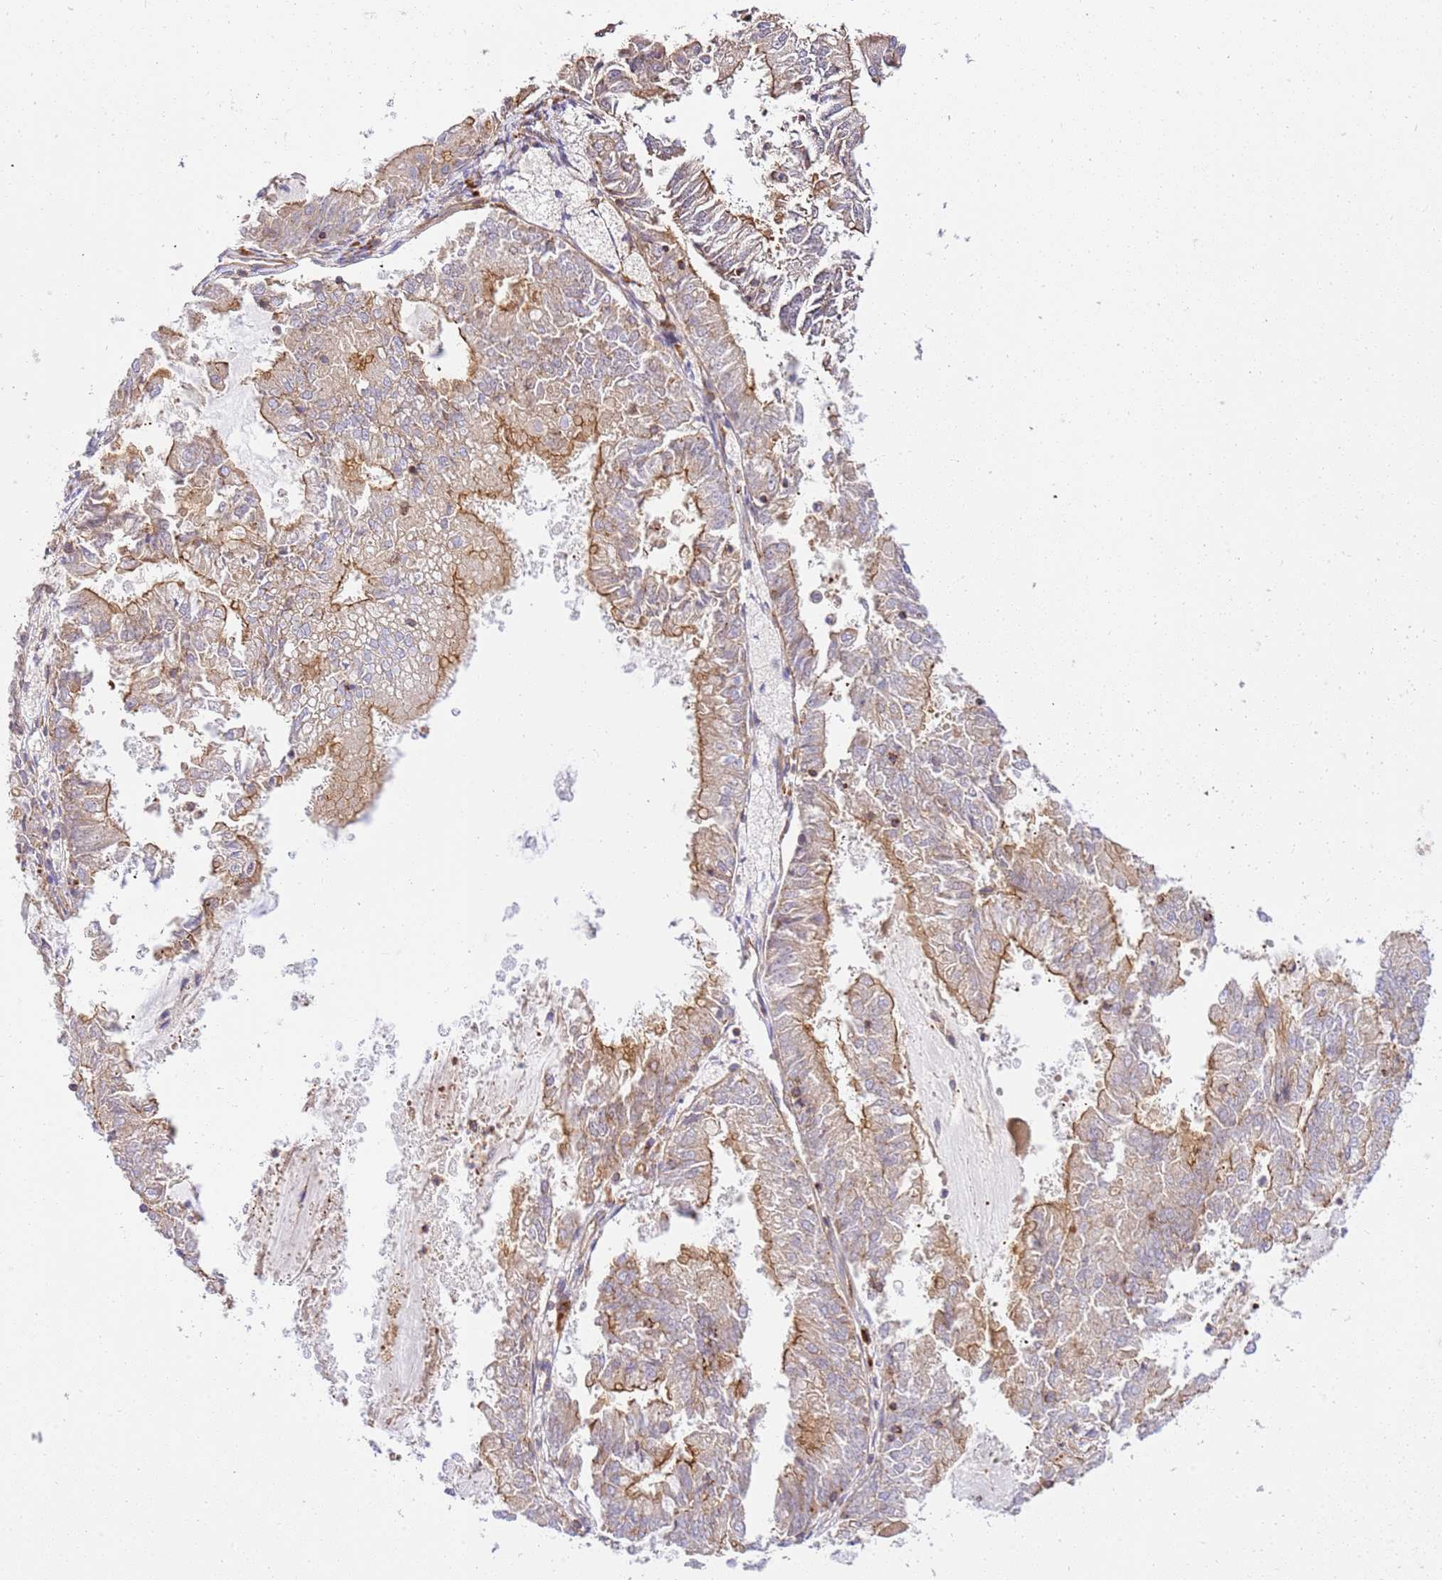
{"staining": {"intensity": "moderate", "quantity": "25%-75%", "location": "cytoplasmic/membranous"}, "tissue": "endometrial cancer", "cell_type": "Tumor cells", "image_type": "cancer", "snomed": [{"axis": "morphology", "description": "Adenocarcinoma, NOS"}, {"axis": "topography", "description": "Endometrium"}], "caption": "IHC of endometrial cancer (adenocarcinoma) exhibits medium levels of moderate cytoplasmic/membranous staining in approximately 25%-75% of tumor cells. (Stains: DAB (3,3'-diaminobenzidine) in brown, nuclei in blue, Microscopy: brightfield microscopy at high magnification).", "gene": "EFCAB8", "patient": {"sex": "female", "age": 57}}